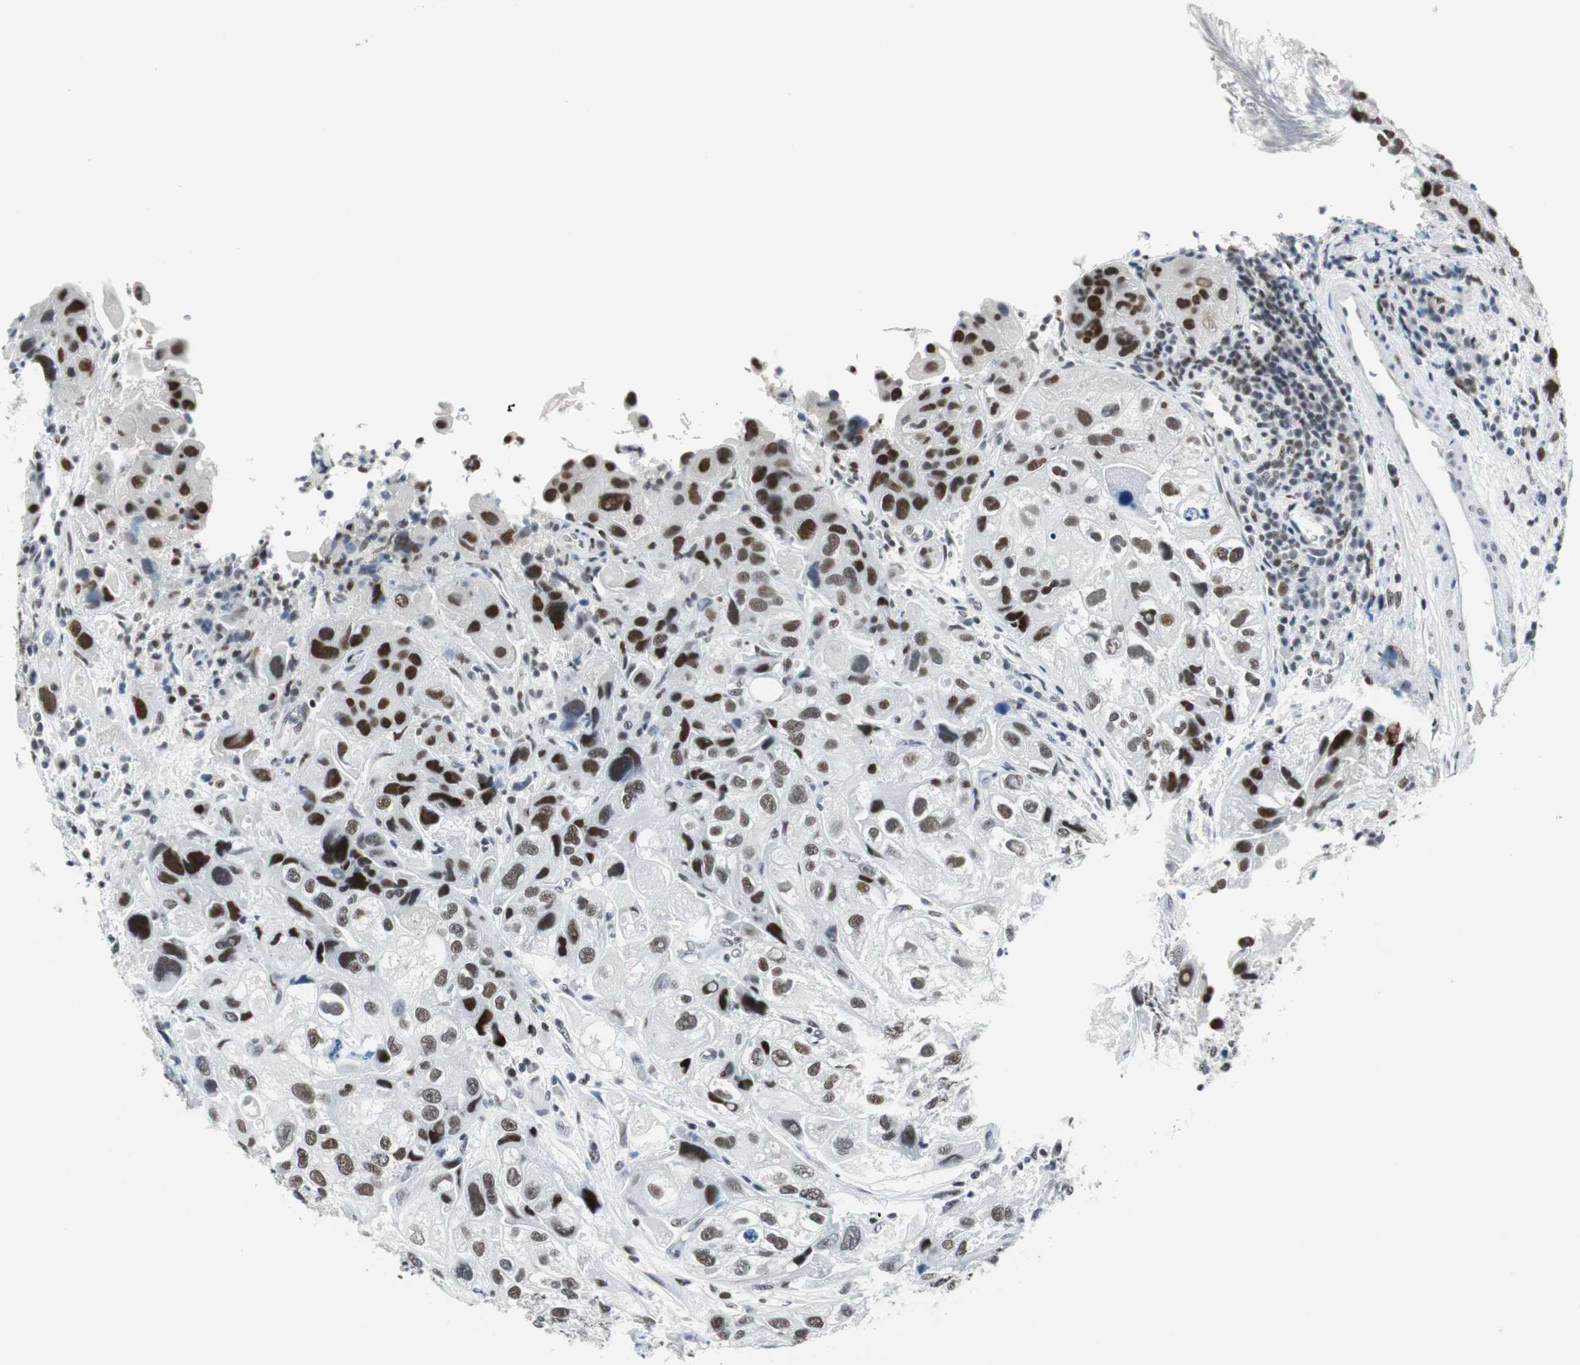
{"staining": {"intensity": "strong", "quantity": "25%-75%", "location": "nuclear"}, "tissue": "urothelial cancer", "cell_type": "Tumor cells", "image_type": "cancer", "snomed": [{"axis": "morphology", "description": "Urothelial carcinoma, High grade"}, {"axis": "topography", "description": "Urinary bladder"}], "caption": "Urothelial cancer stained with a protein marker reveals strong staining in tumor cells.", "gene": "HDAC3", "patient": {"sex": "female", "age": 64}}